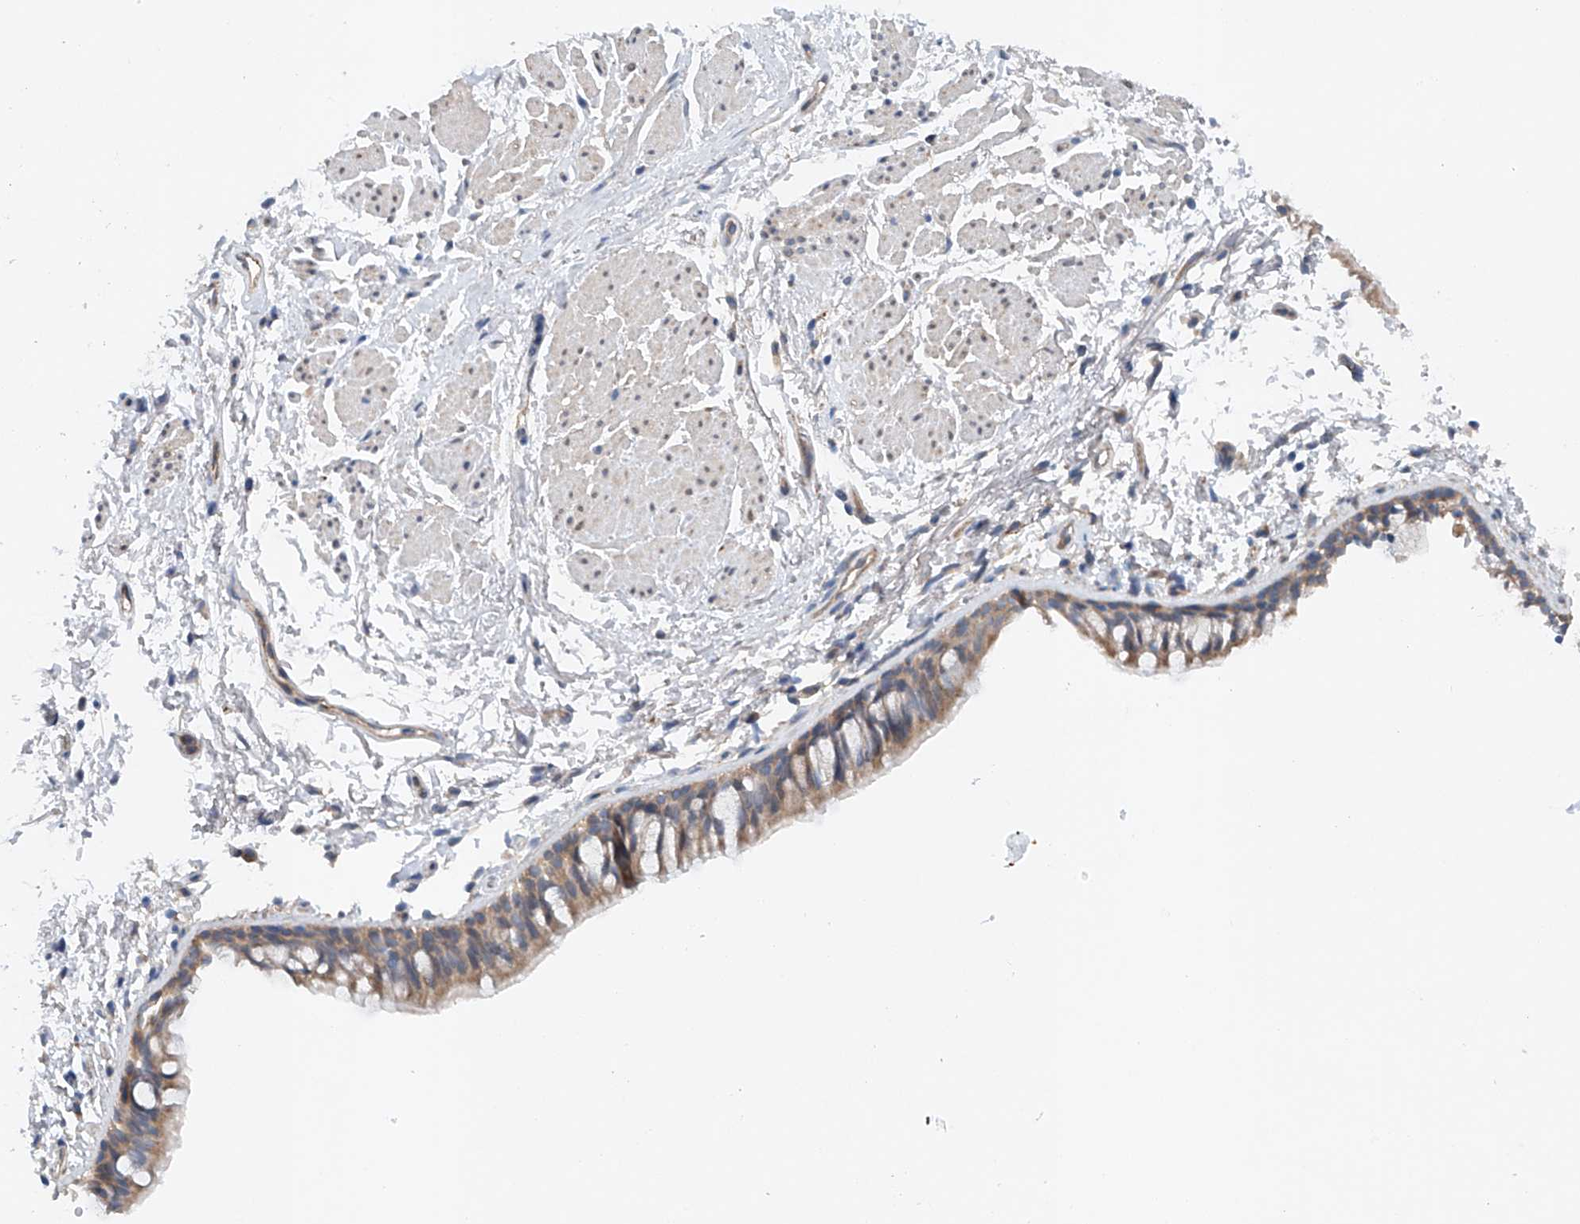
{"staining": {"intensity": "moderate", "quantity": ">75%", "location": "cytoplasmic/membranous"}, "tissue": "bronchus", "cell_type": "Respiratory epithelial cells", "image_type": "normal", "snomed": [{"axis": "morphology", "description": "Normal tissue, NOS"}, {"axis": "topography", "description": "Cartilage tissue"}, {"axis": "topography", "description": "Bronchus"}], "caption": "This photomicrograph shows immunohistochemistry staining of benign bronchus, with medium moderate cytoplasmic/membranous staining in approximately >75% of respiratory epithelial cells.", "gene": "CEP85L", "patient": {"sex": "female", "age": 73}}